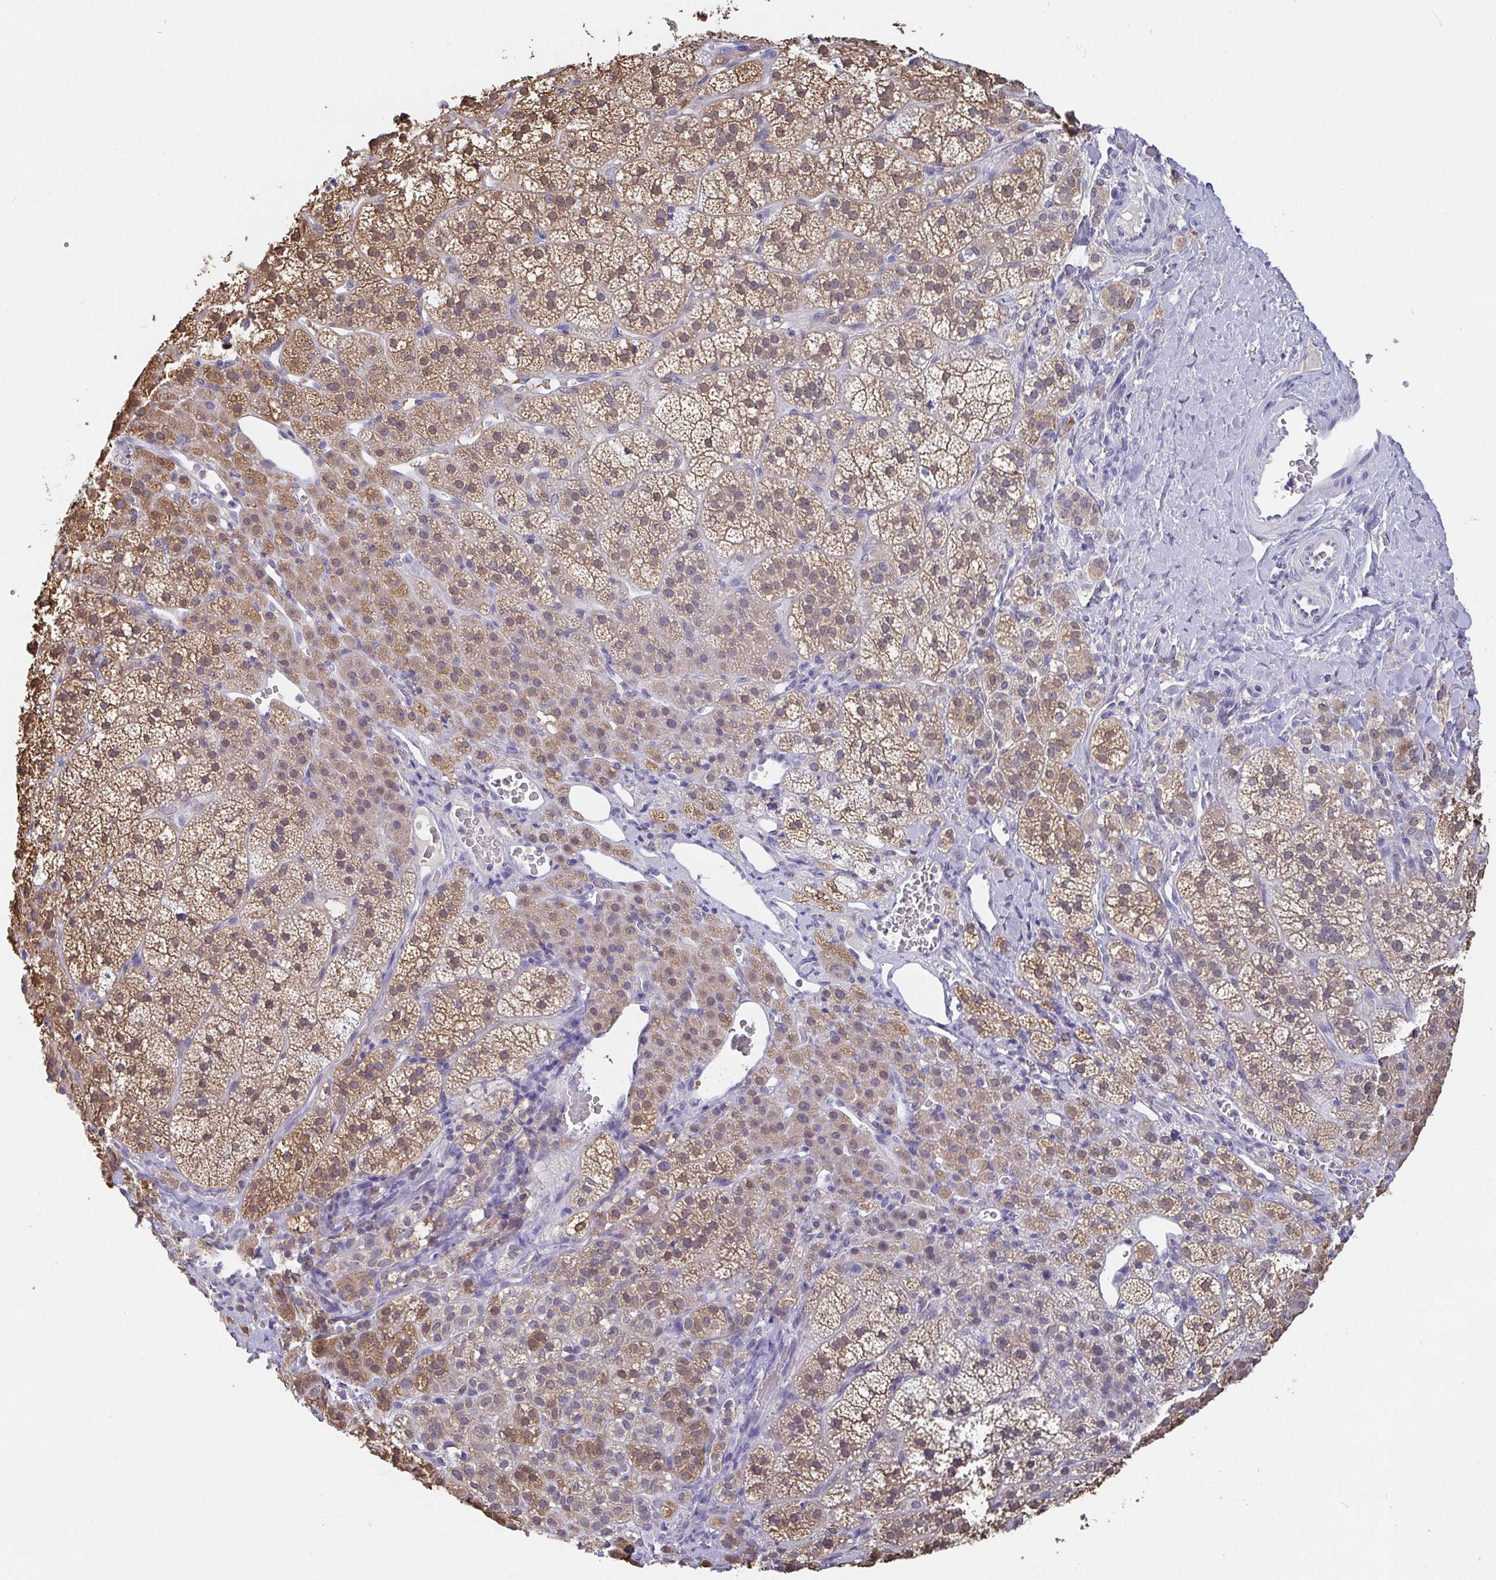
{"staining": {"intensity": "moderate", "quantity": ">75%", "location": "cytoplasmic/membranous"}, "tissue": "adrenal gland", "cell_type": "Glandular cells", "image_type": "normal", "snomed": [{"axis": "morphology", "description": "Normal tissue, NOS"}, {"axis": "topography", "description": "Adrenal gland"}], "caption": "Immunohistochemistry of unremarkable adrenal gland reveals medium levels of moderate cytoplasmic/membranous expression in about >75% of glandular cells.", "gene": "IDH1", "patient": {"sex": "female", "age": 60}}